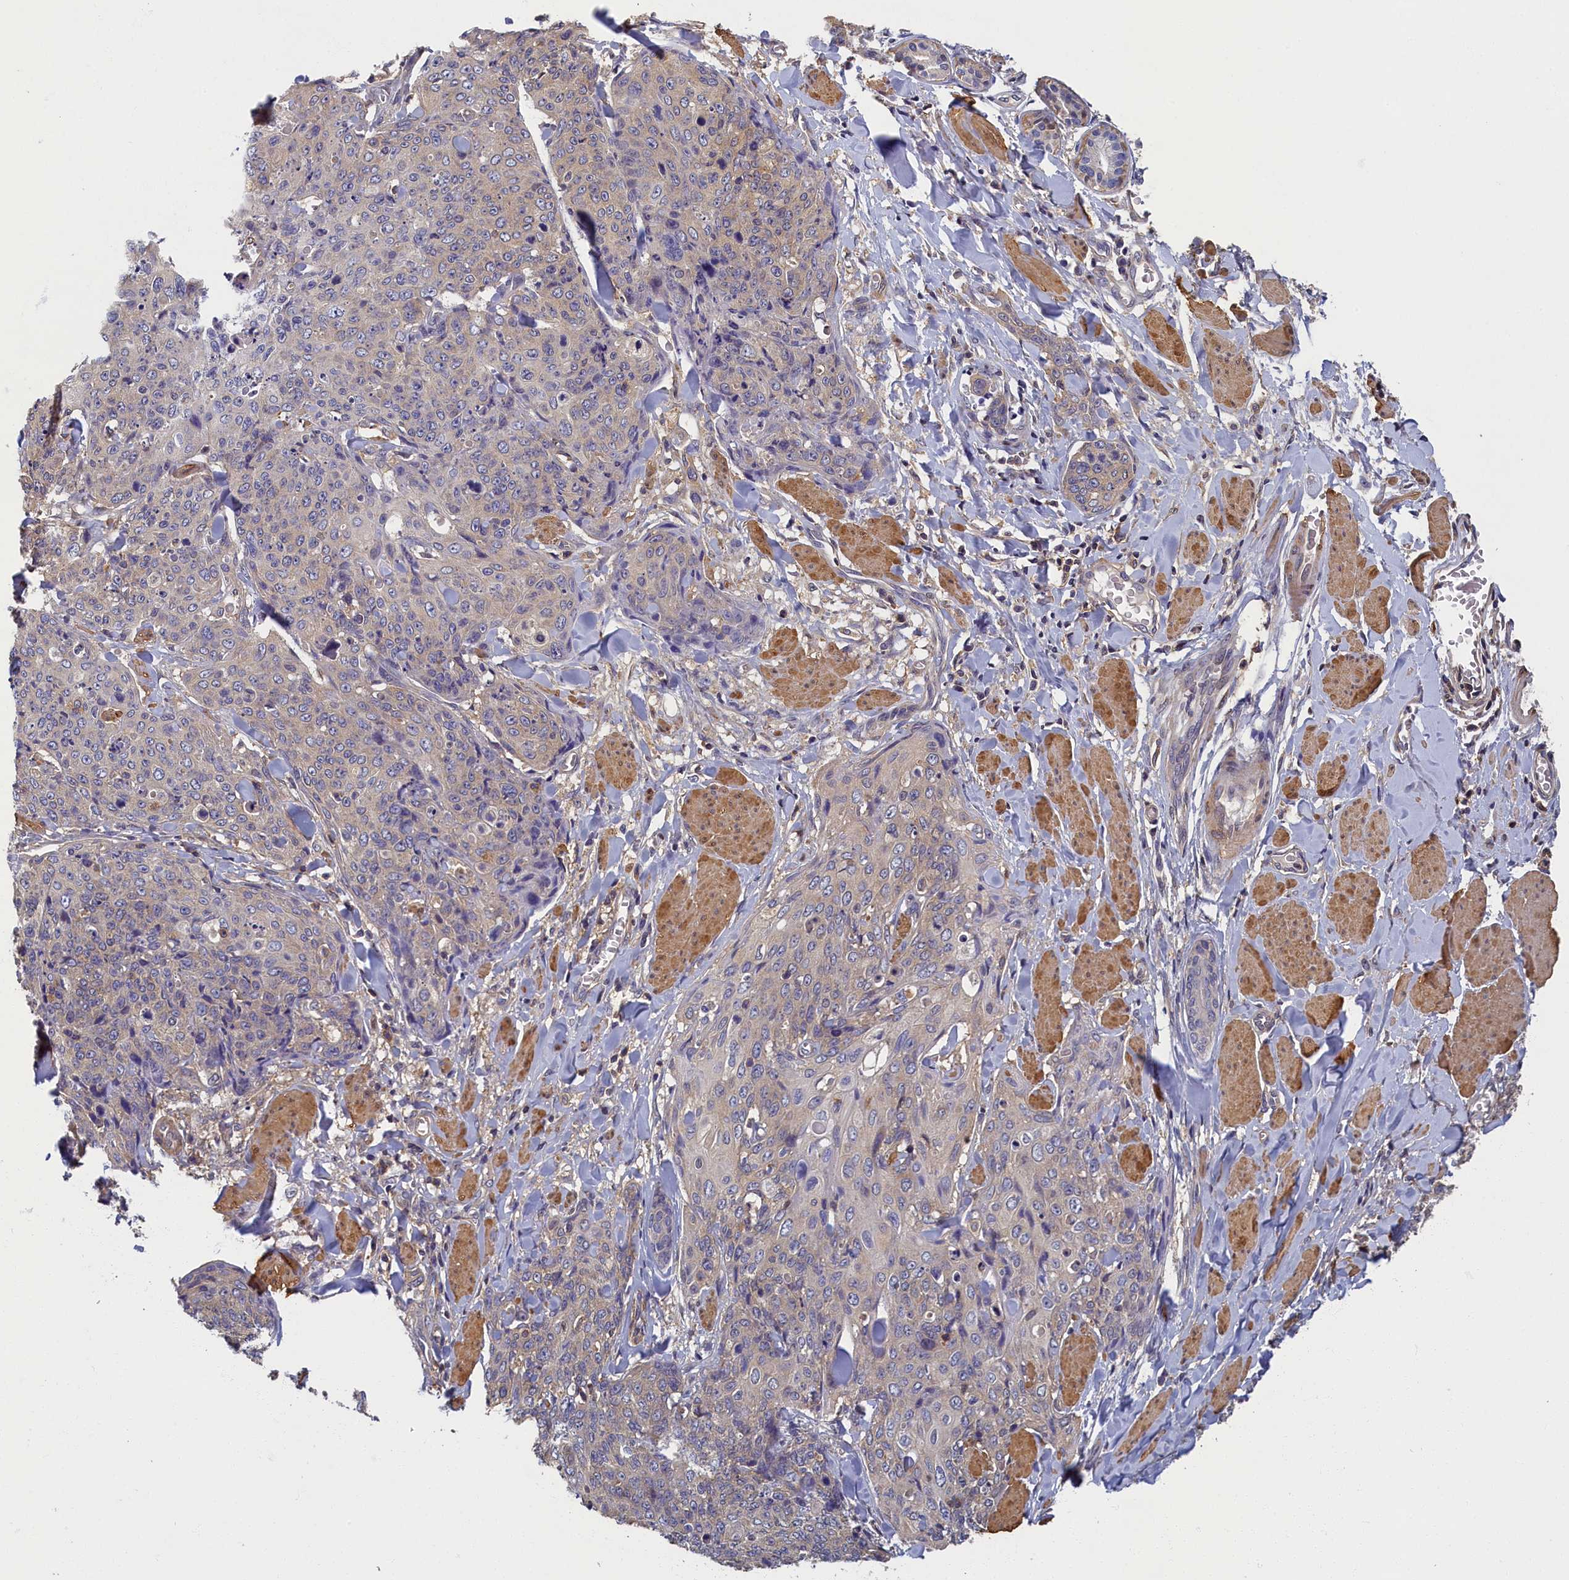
{"staining": {"intensity": "weak", "quantity": "<25%", "location": "cytoplasmic/membranous"}, "tissue": "skin cancer", "cell_type": "Tumor cells", "image_type": "cancer", "snomed": [{"axis": "morphology", "description": "Squamous cell carcinoma, NOS"}, {"axis": "topography", "description": "Skin"}, {"axis": "topography", "description": "Vulva"}], "caption": "IHC micrograph of neoplastic tissue: squamous cell carcinoma (skin) stained with DAB reveals no significant protein expression in tumor cells.", "gene": "TBCB", "patient": {"sex": "female", "age": 85}}